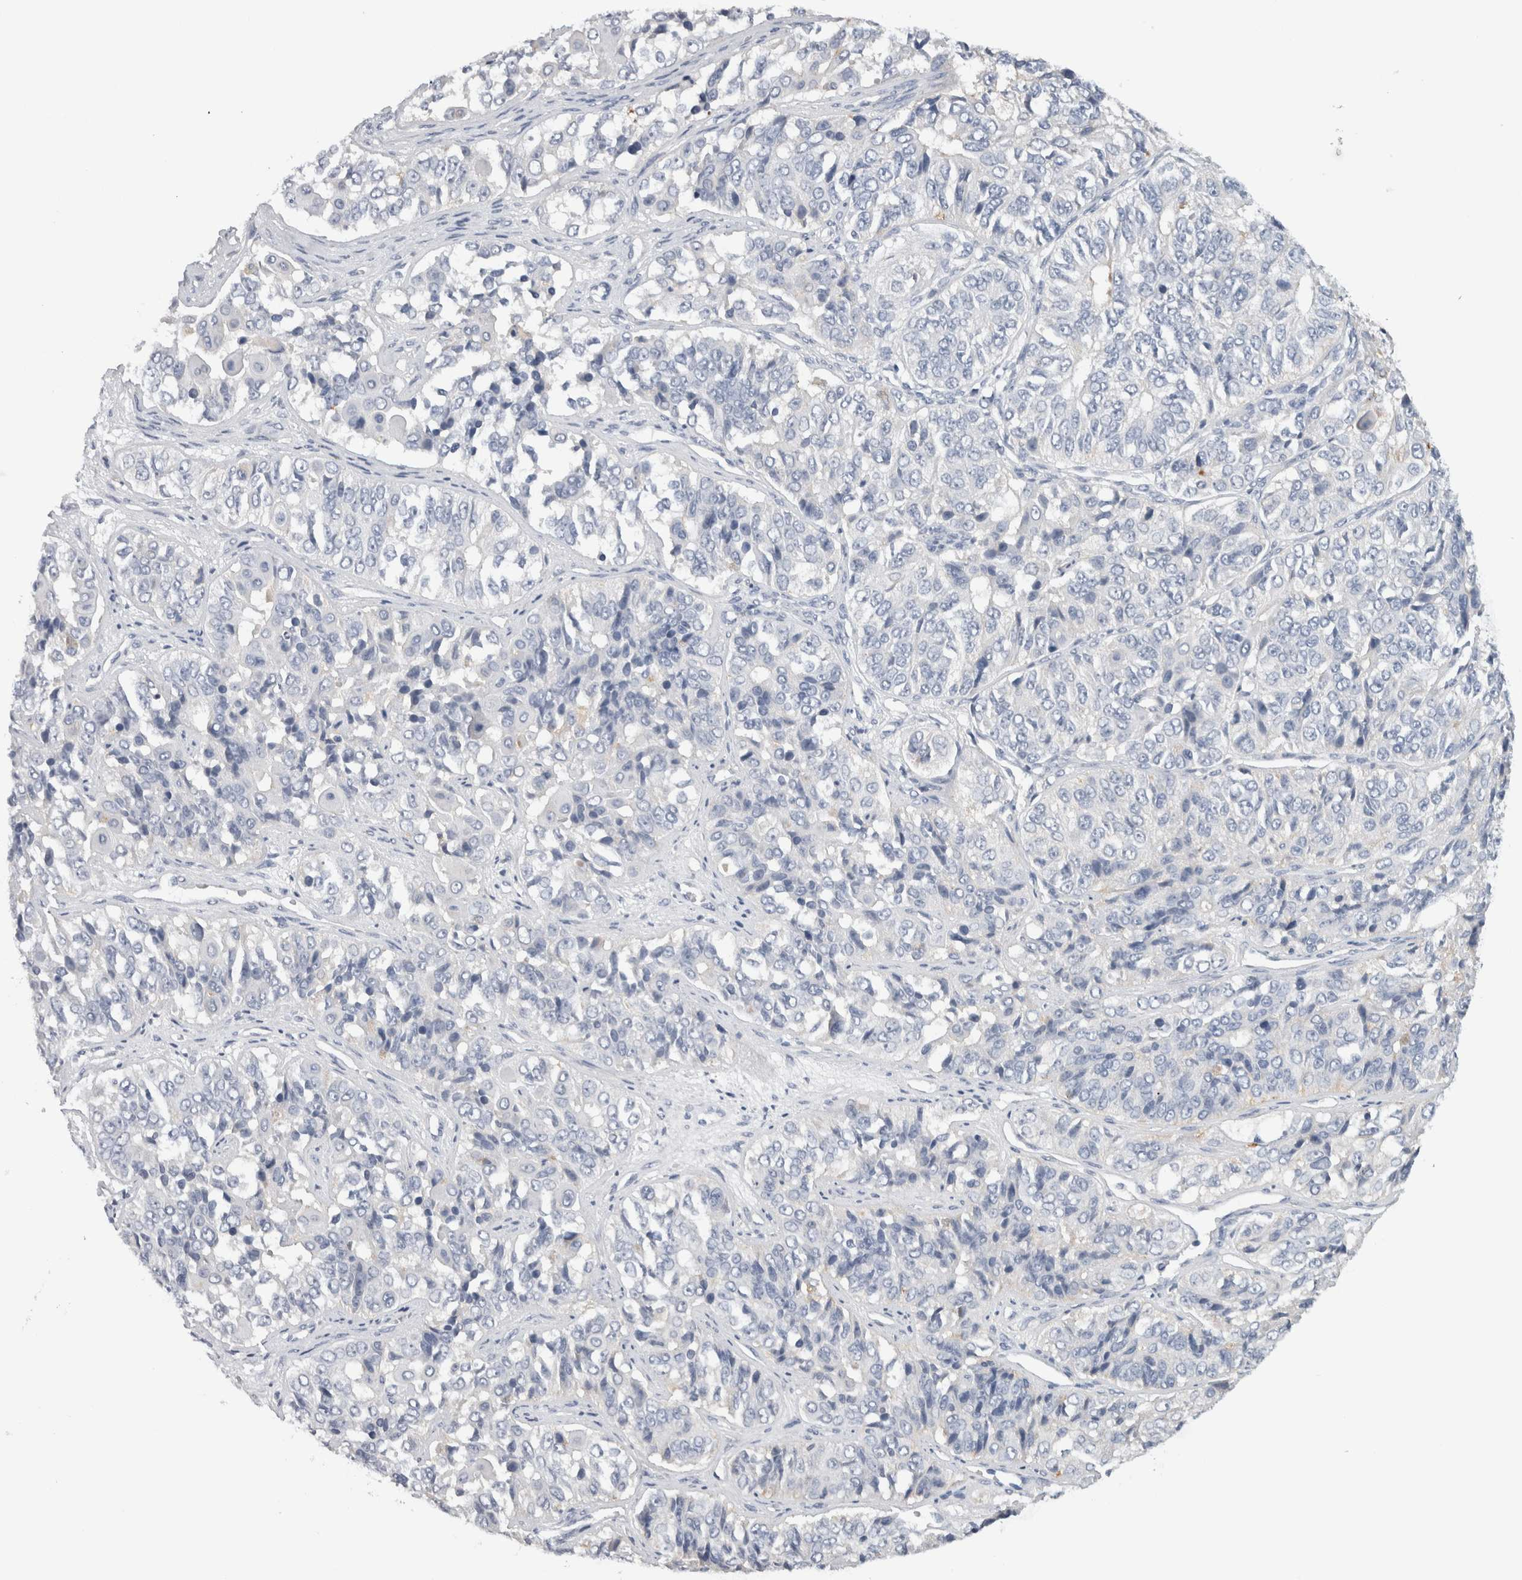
{"staining": {"intensity": "negative", "quantity": "none", "location": "none"}, "tissue": "ovarian cancer", "cell_type": "Tumor cells", "image_type": "cancer", "snomed": [{"axis": "morphology", "description": "Carcinoma, endometroid"}, {"axis": "topography", "description": "Ovary"}], "caption": "Immunohistochemical staining of endometroid carcinoma (ovarian) exhibits no significant positivity in tumor cells.", "gene": "CD63", "patient": {"sex": "female", "age": 51}}